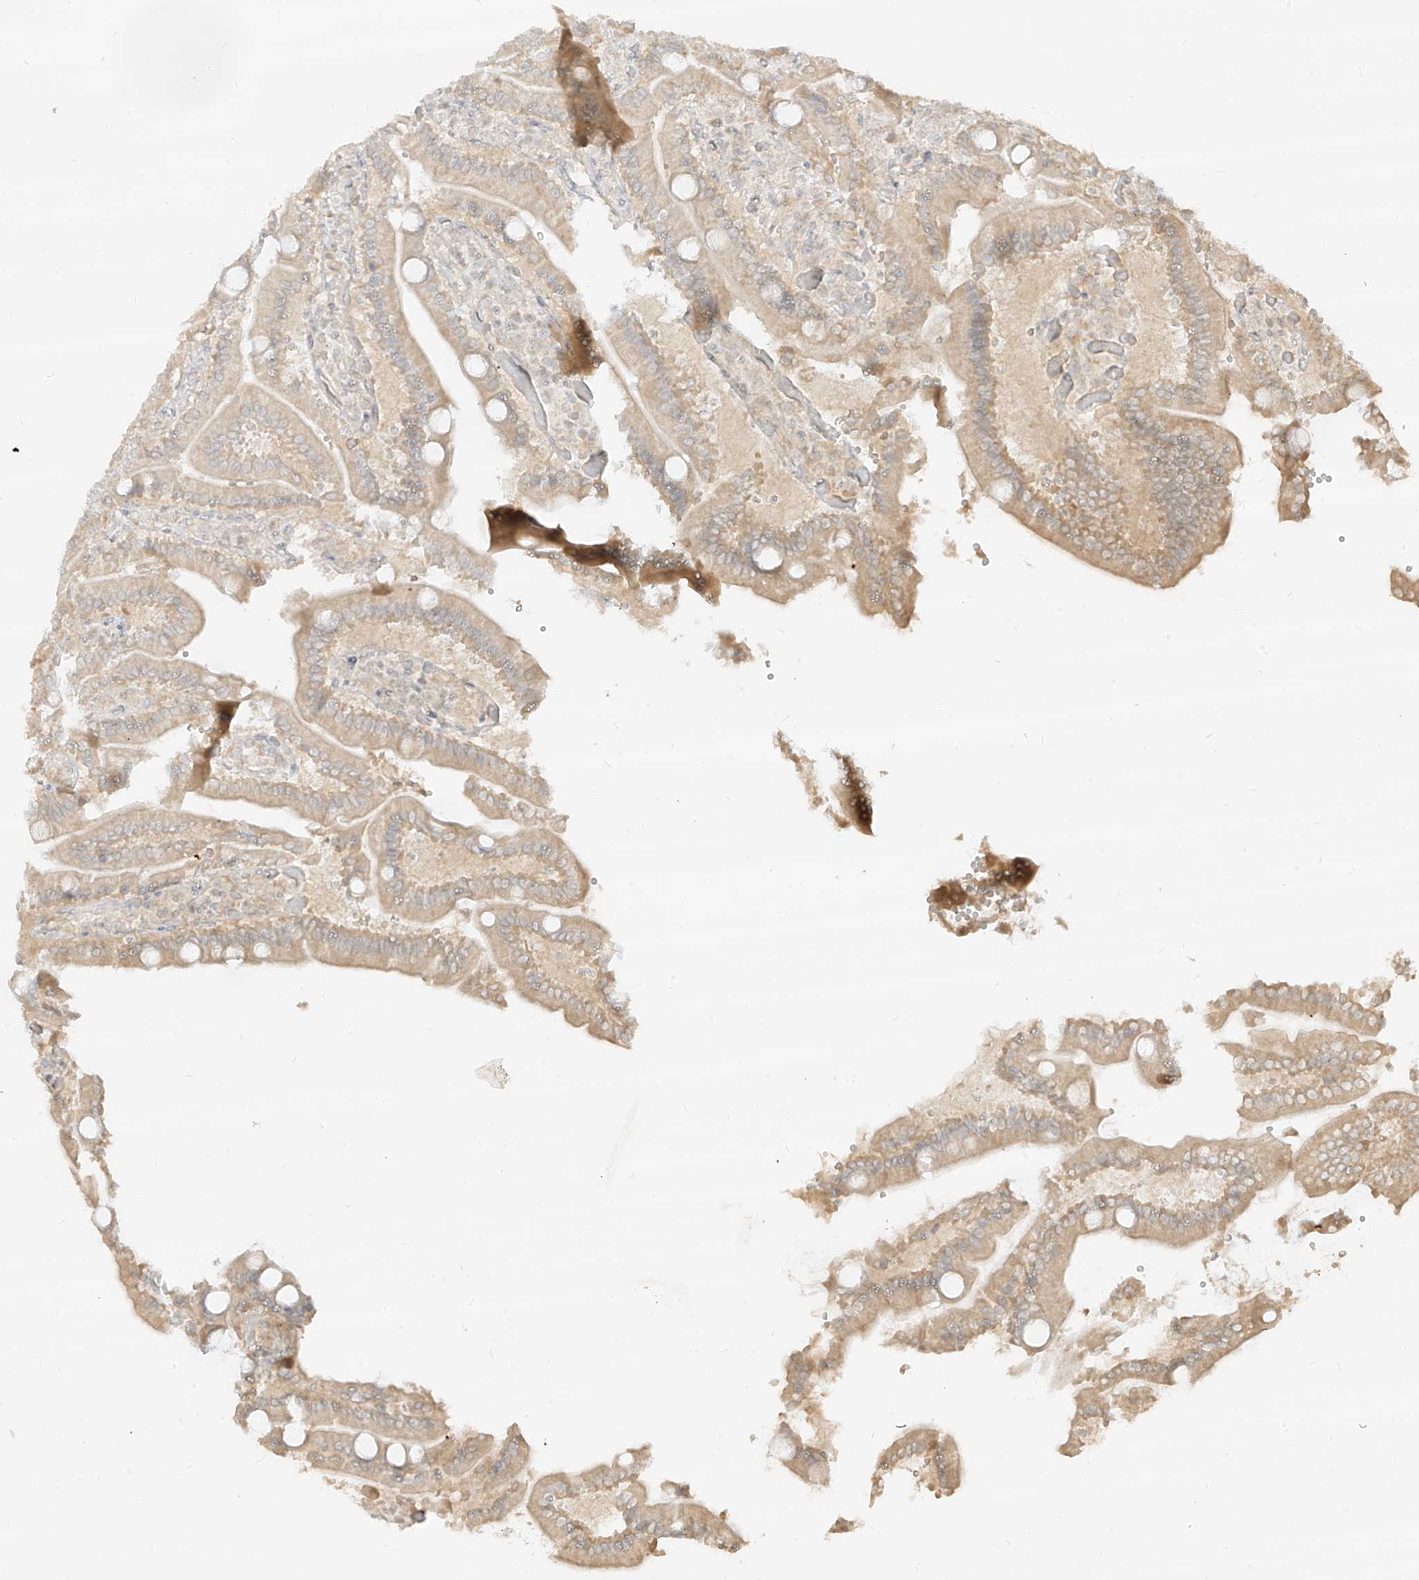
{"staining": {"intensity": "weak", "quantity": "25%-75%", "location": "cytoplasmic/membranous"}, "tissue": "duodenum", "cell_type": "Glandular cells", "image_type": "normal", "snomed": [{"axis": "morphology", "description": "Normal tissue, NOS"}, {"axis": "topography", "description": "Duodenum"}], "caption": "Immunohistochemical staining of normal human duodenum shows 25%-75% levels of weak cytoplasmic/membranous protein expression in about 25%-75% of glandular cells.", "gene": "LIPT1", "patient": {"sex": "female", "age": 62}}